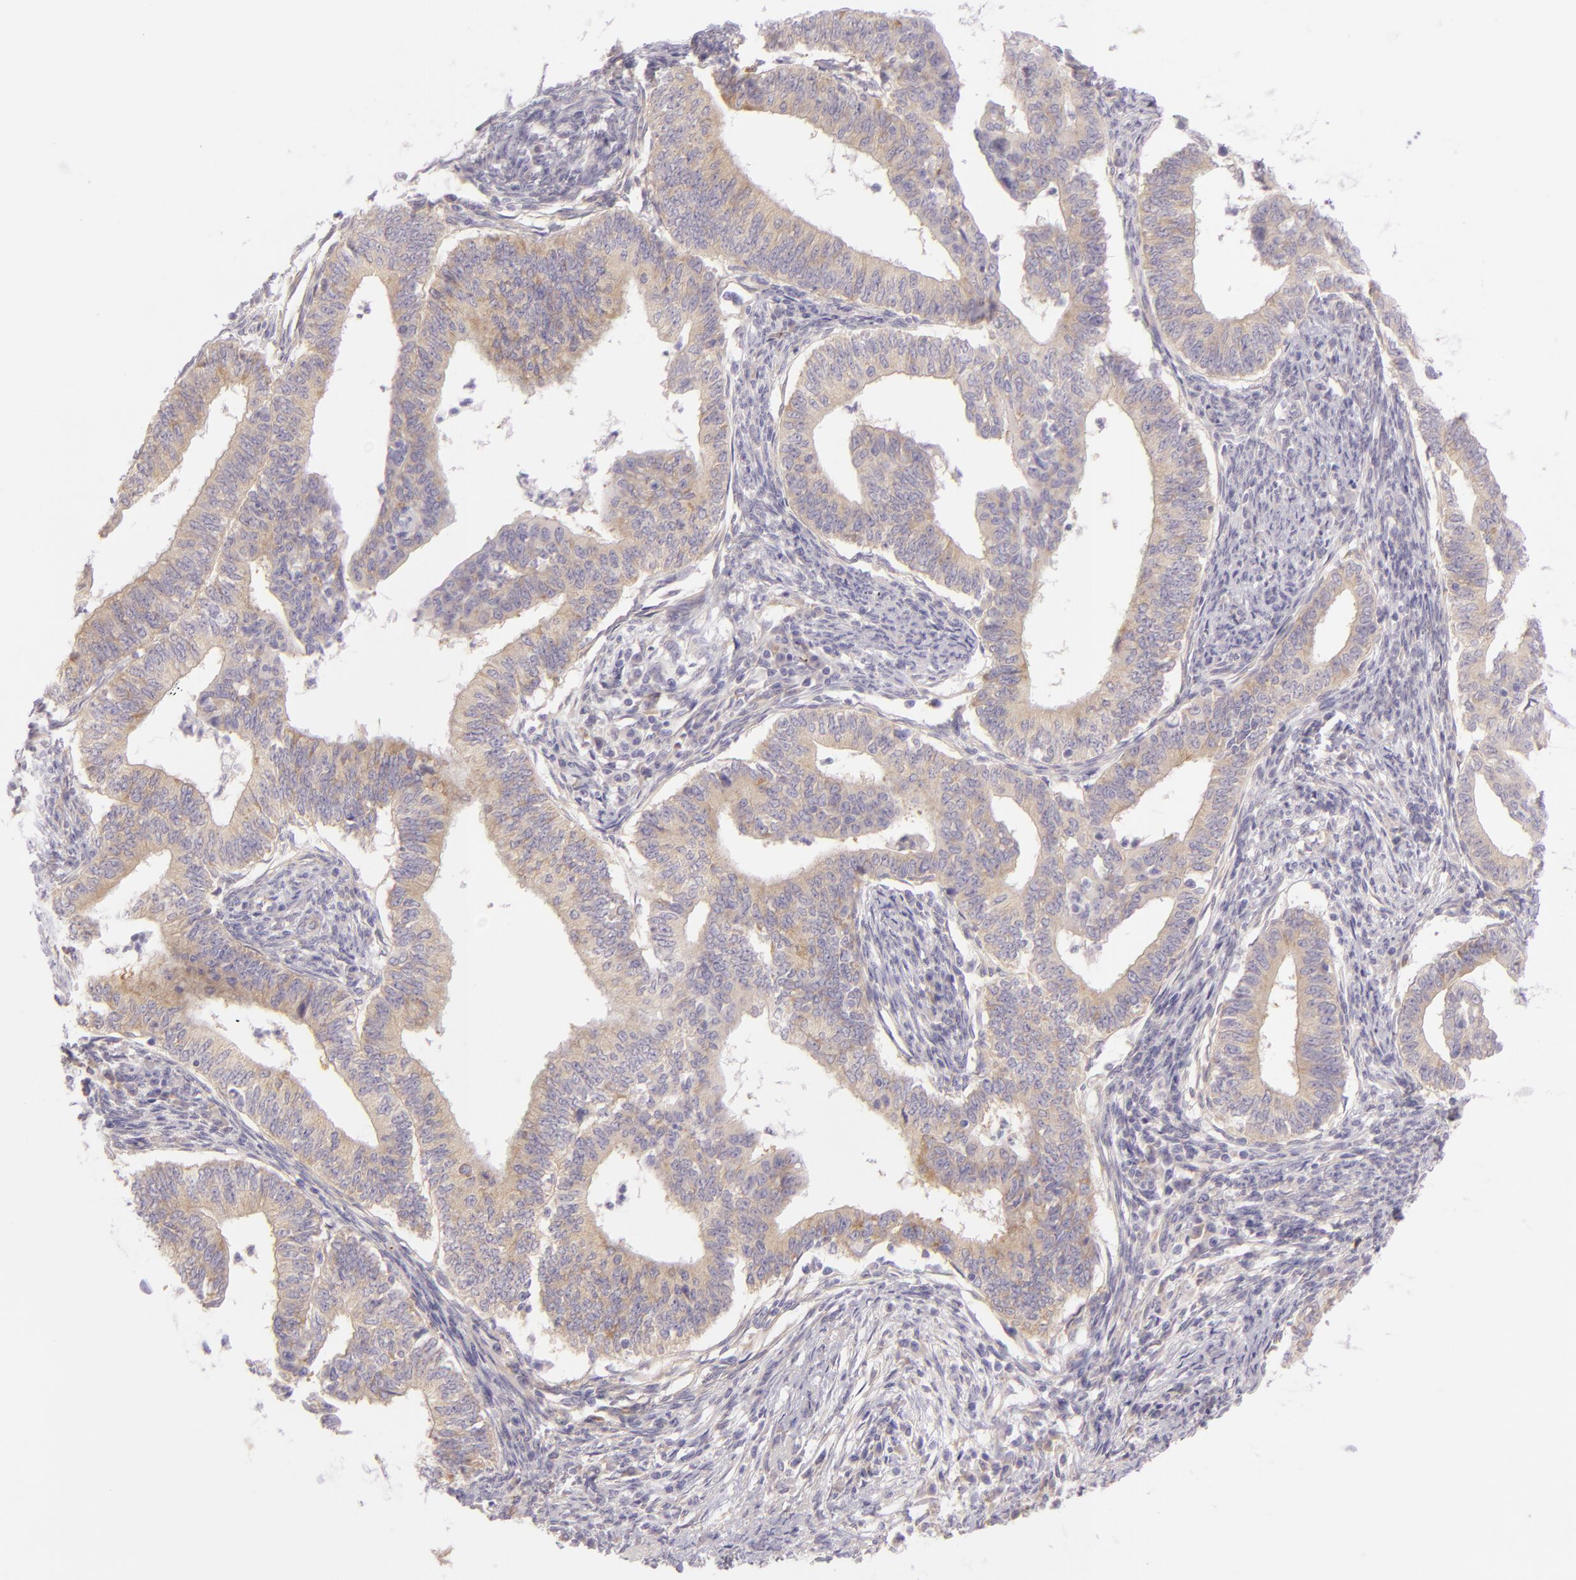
{"staining": {"intensity": "weak", "quantity": ">75%", "location": "cytoplasmic/membranous"}, "tissue": "endometrial cancer", "cell_type": "Tumor cells", "image_type": "cancer", "snomed": [{"axis": "morphology", "description": "Adenocarcinoma, NOS"}, {"axis": "topography", "description": "Endometrium"}], "caption": "Protein expression analysis of human endometrial adenocarcinoma reveals weak cytoplasmic/membranous staining in approximately >75% of tumor cells.", "gene": "ZC3H7B", "patient": {"sex": "female", "age": 66}}